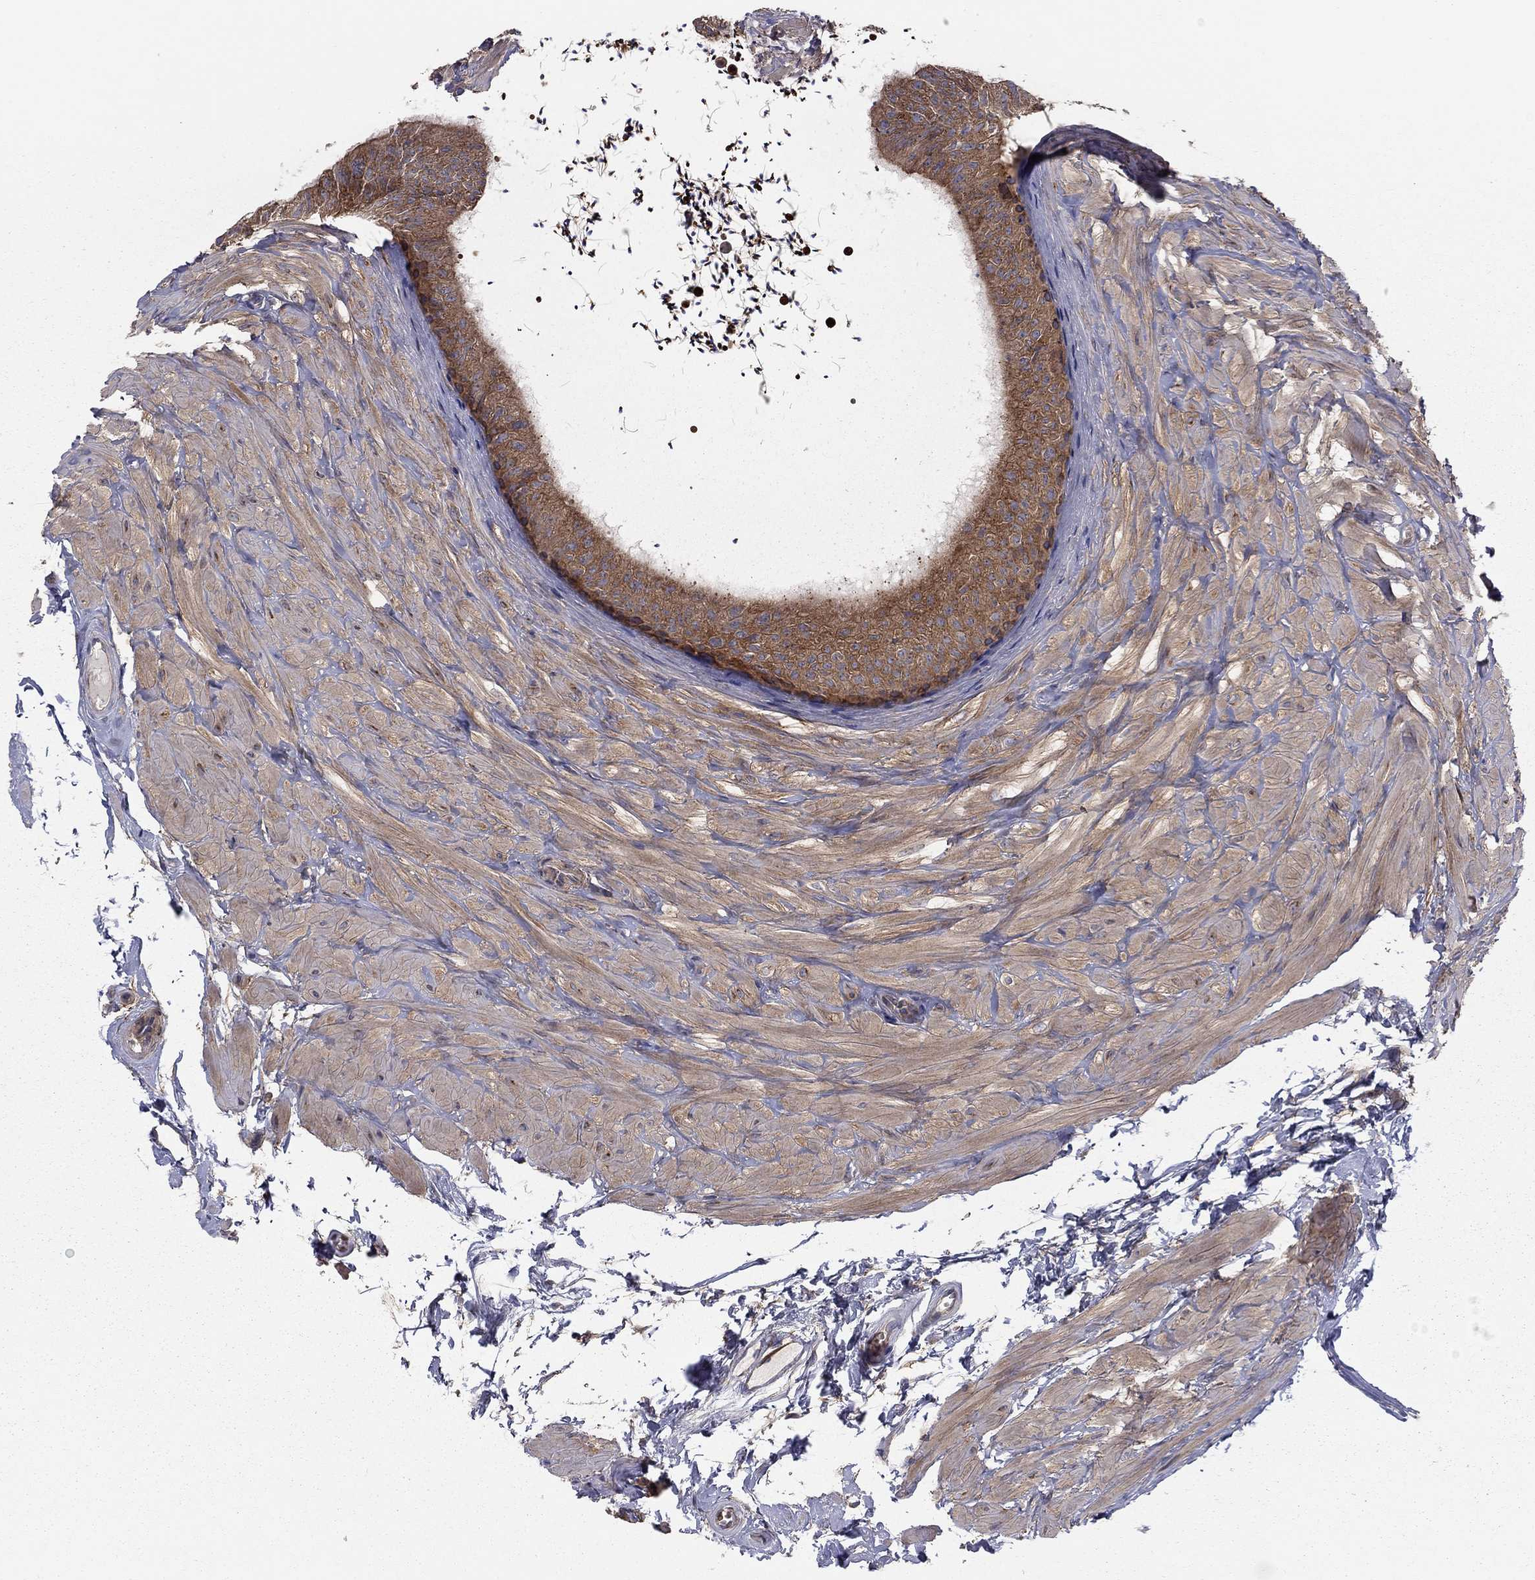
{"staining": {"intensity": "moderate", "quantity": ">75%", "location": "cytoplasmic/membranous"}, "tissue": "epididymis", "cell_type": "Glandular cells", "image_type": "normal", "snomed": [{"axis": "morphology", "description": "Normal tissue, NOS"}, {"axis": "topography", "description": "Epididymis"}], "caption": "High-power microscopy captured an immunohistochemistry micrograph of normal epididymis, revealing moderate cytoplasmic/membranous expression in approximately >75% of glandular cells.", "gene": "RNF123", "patient": {"sex": "male", "age": 32}}